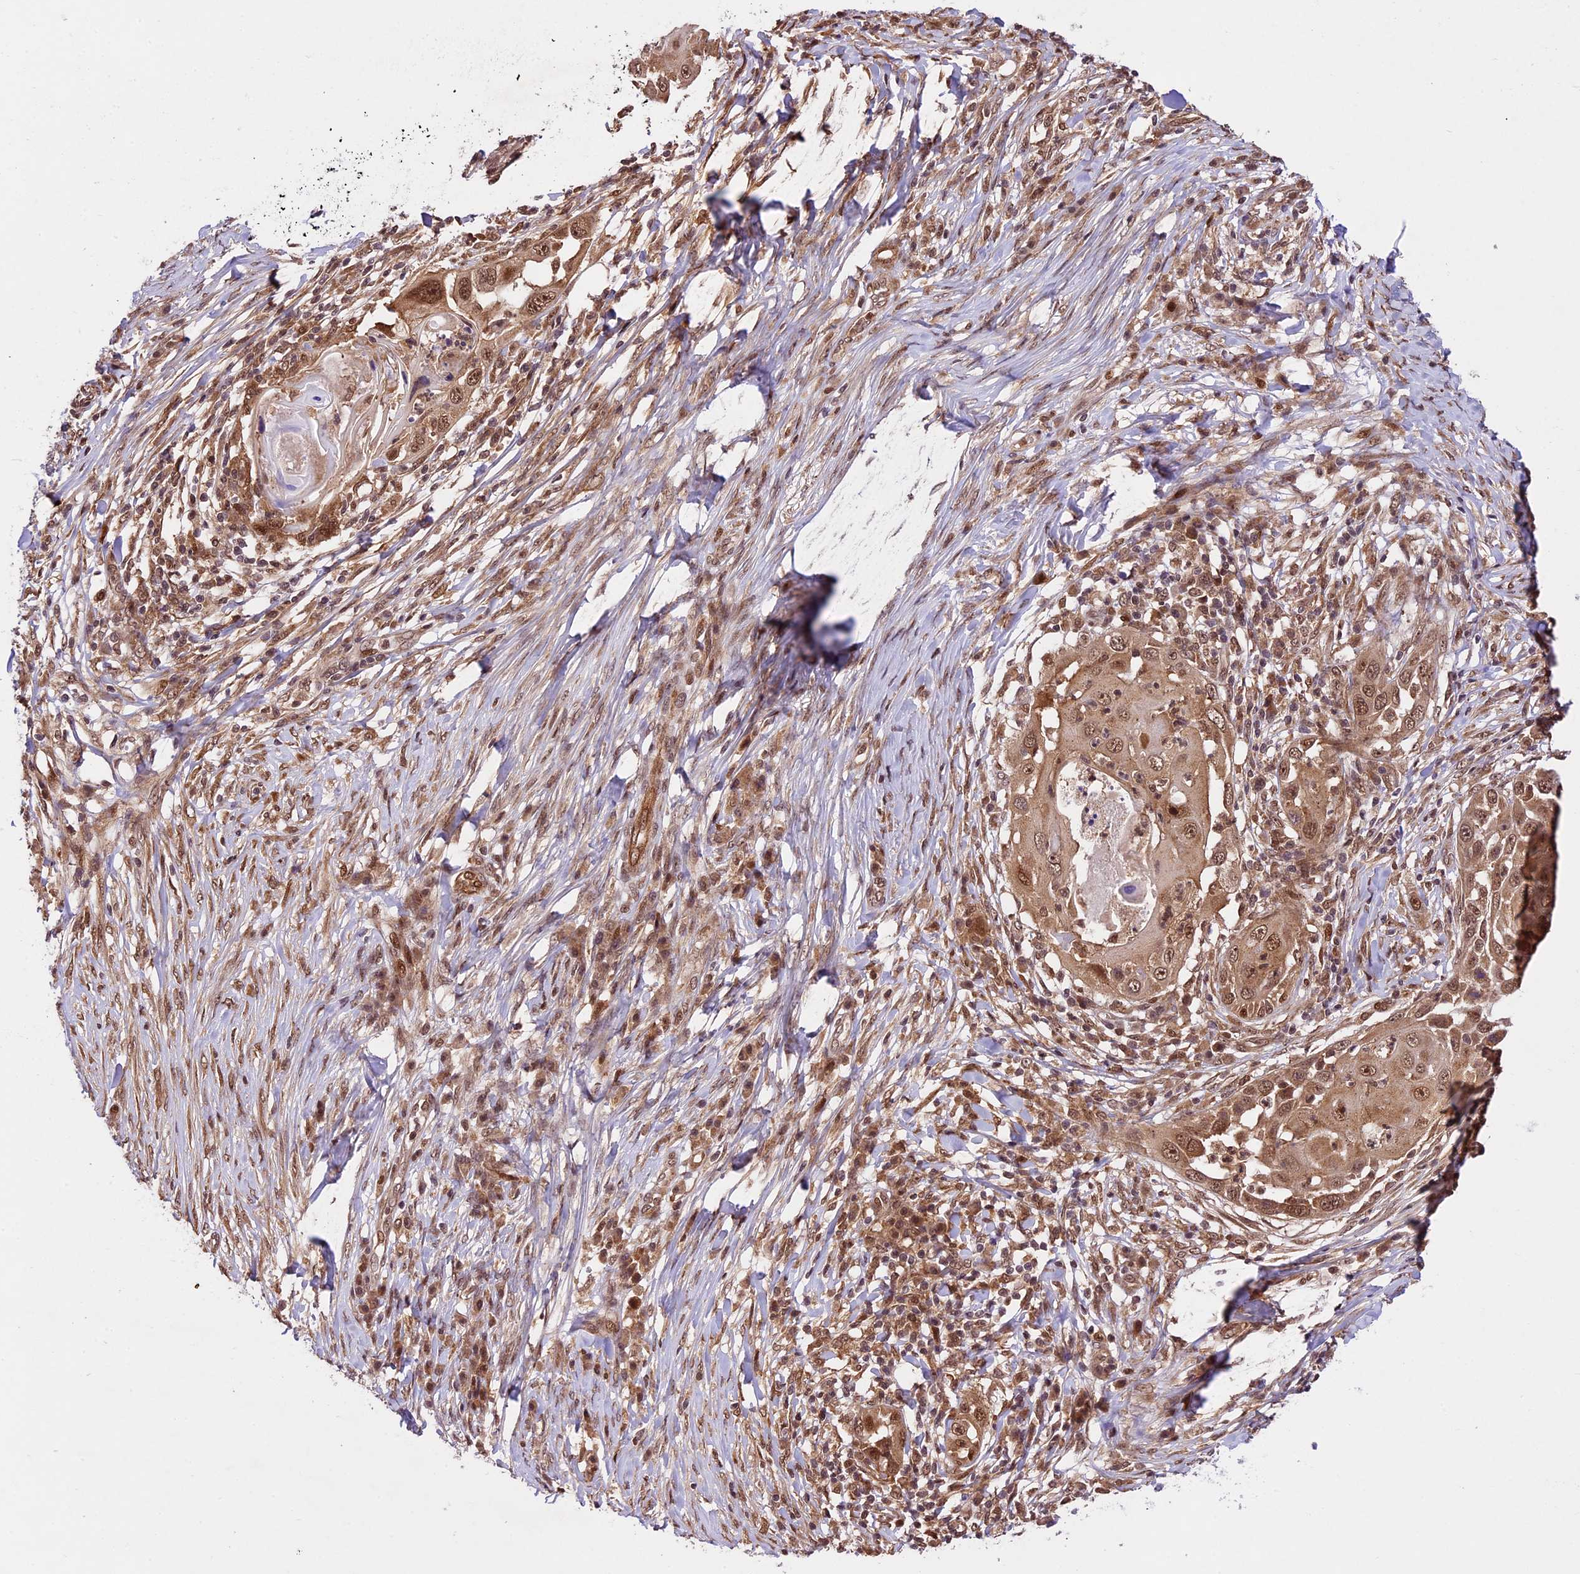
{"staining": {"intensity": "moderate", "quantity": ">75%", "location": "cytoplasmic/membranous,nuclear"}, "tissue": "skin cancer", "cell_type": "Tumor cells", "image_type": "cancer", "snomed": [{"axis": "morphology", "description": "Squamous cell carcinoma, NOS"}, {"axis": "topography", "description": "Skin"}], "caption": "Protein staining of squamous cell carcinoma (skin) tissue demonstrates moderate cytoplasmic/membranous and nuclear positivity in about >75% of tumor cells.", "gene": "DHX38", "patient": {"sex": "female", "age": 44}}